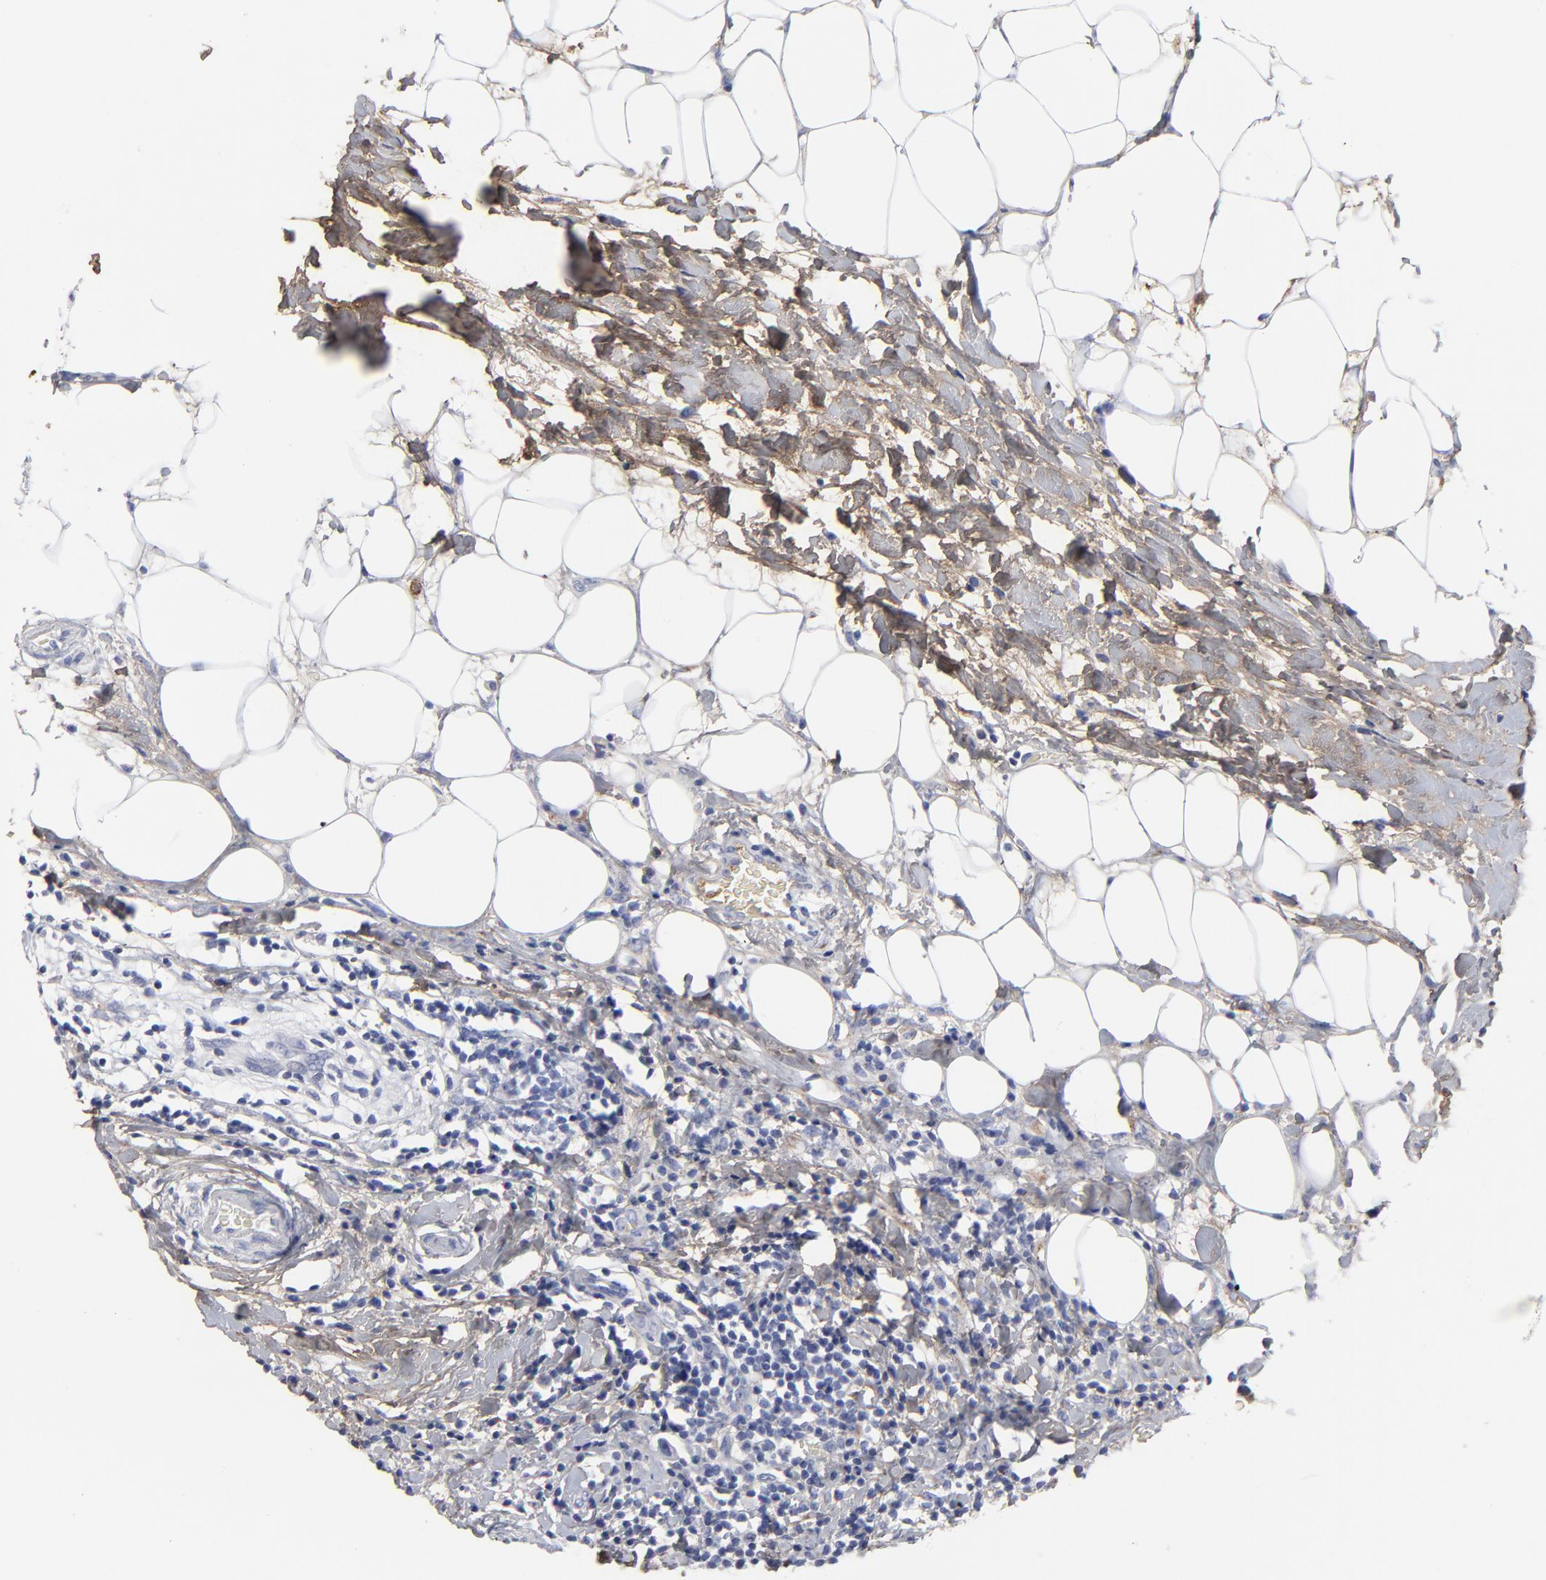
{"staining": {"intensity": "negative", "quantity": "none", "location": "none"}, "tissue": "breast cancer", "cell_type": "Tumor cells", "image_type": "cancer", "snomed": [{"axis": "morphology", "description": "Duct carcinoma"}, {"axis": "topography", "description": "Breast"}], "caption": "Immunohistochemical staining of human infiltrating ductal carcinoma (breast) displays no significant expression in tumor cells.", "gene": "DCN", "patient": {"sex": "female", "age": 54}}